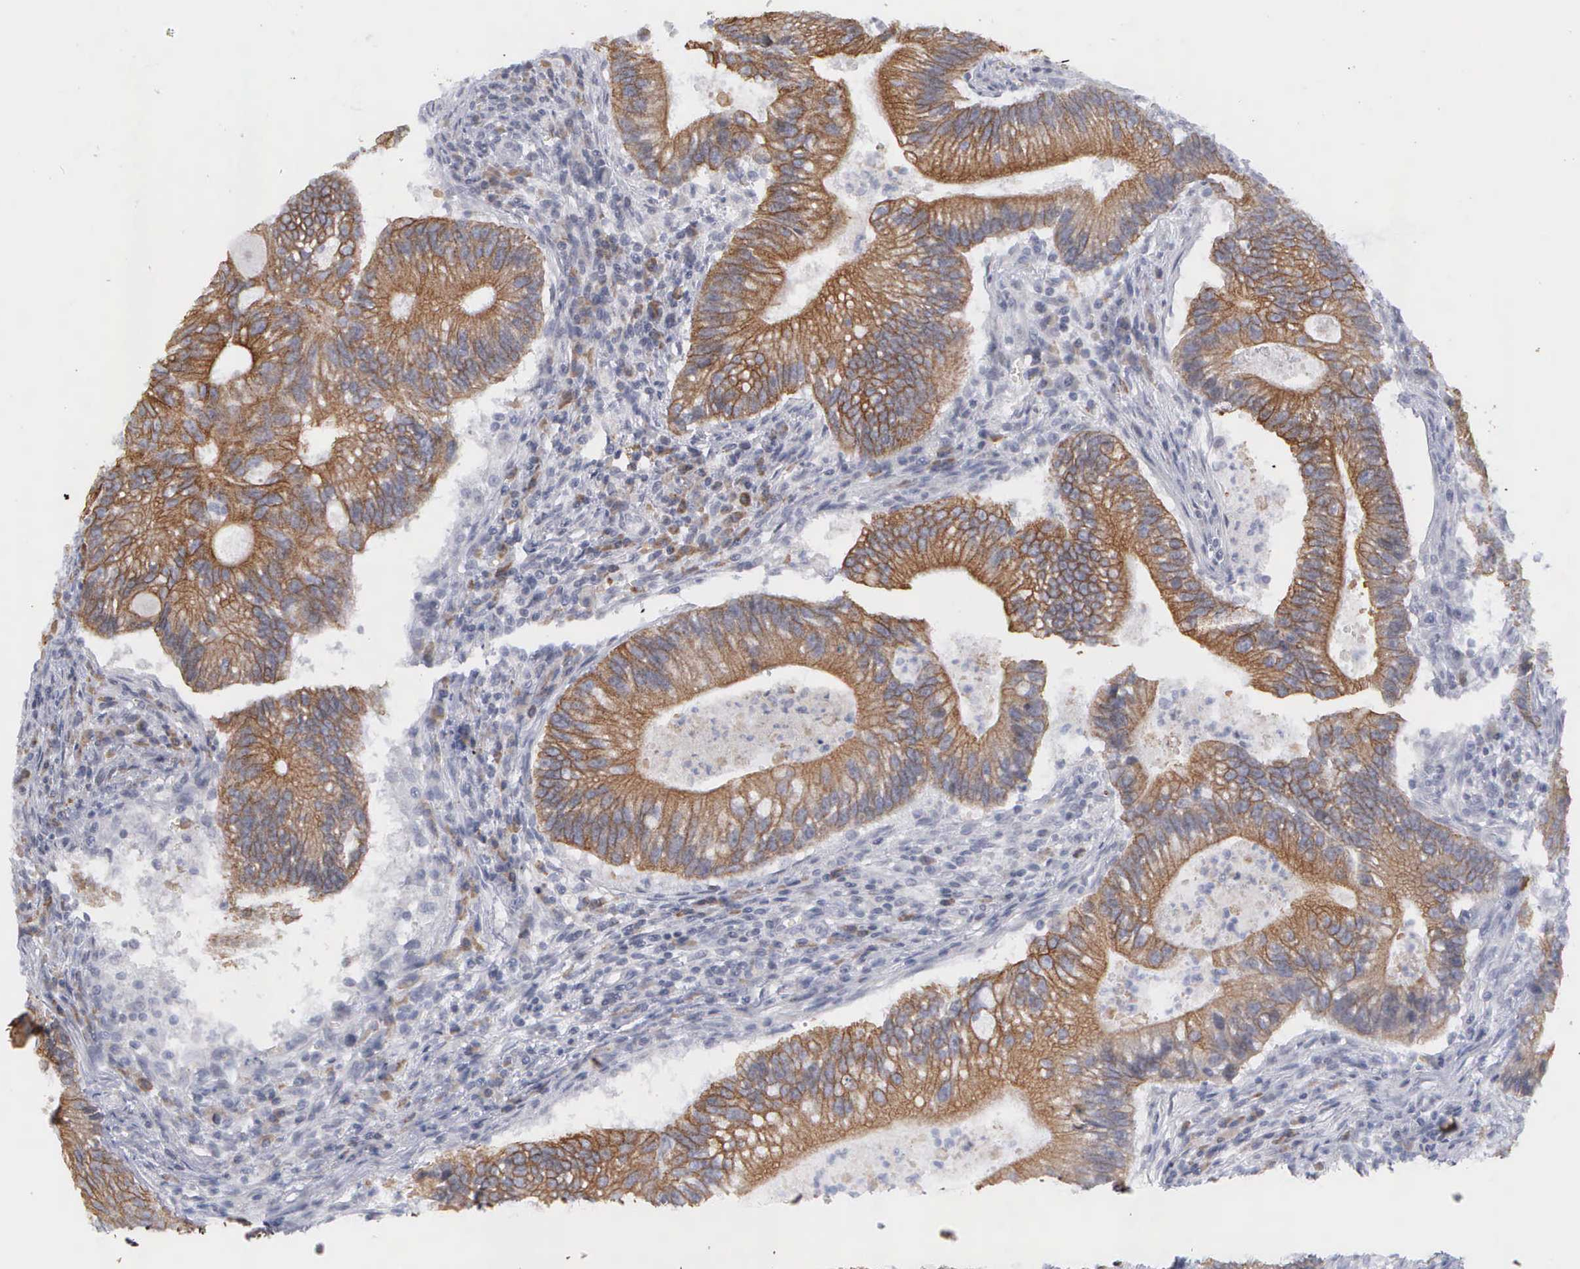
{"staining": {"intensity": "moderate", "quantity": "25%-75%", "location": "cytoplasmic/membranous"}, "tissue": "colorectal cancer", "cell_type": "Tumor cells", "image_type": "cancer", "snomed": [{"axis": "morphology", "description": "Adenocarcinoma, NOS"}, {"axis": "topography", "description": "Rectum"}], "caption": "Human colorectal cancer stained with a brown dye exhibits moderate cytoplasmic/membranous positive expression in approximately 25%-75% of tumor cells.", "gene": "WDR89", "patient": {"sex": "female", "age": 81}}